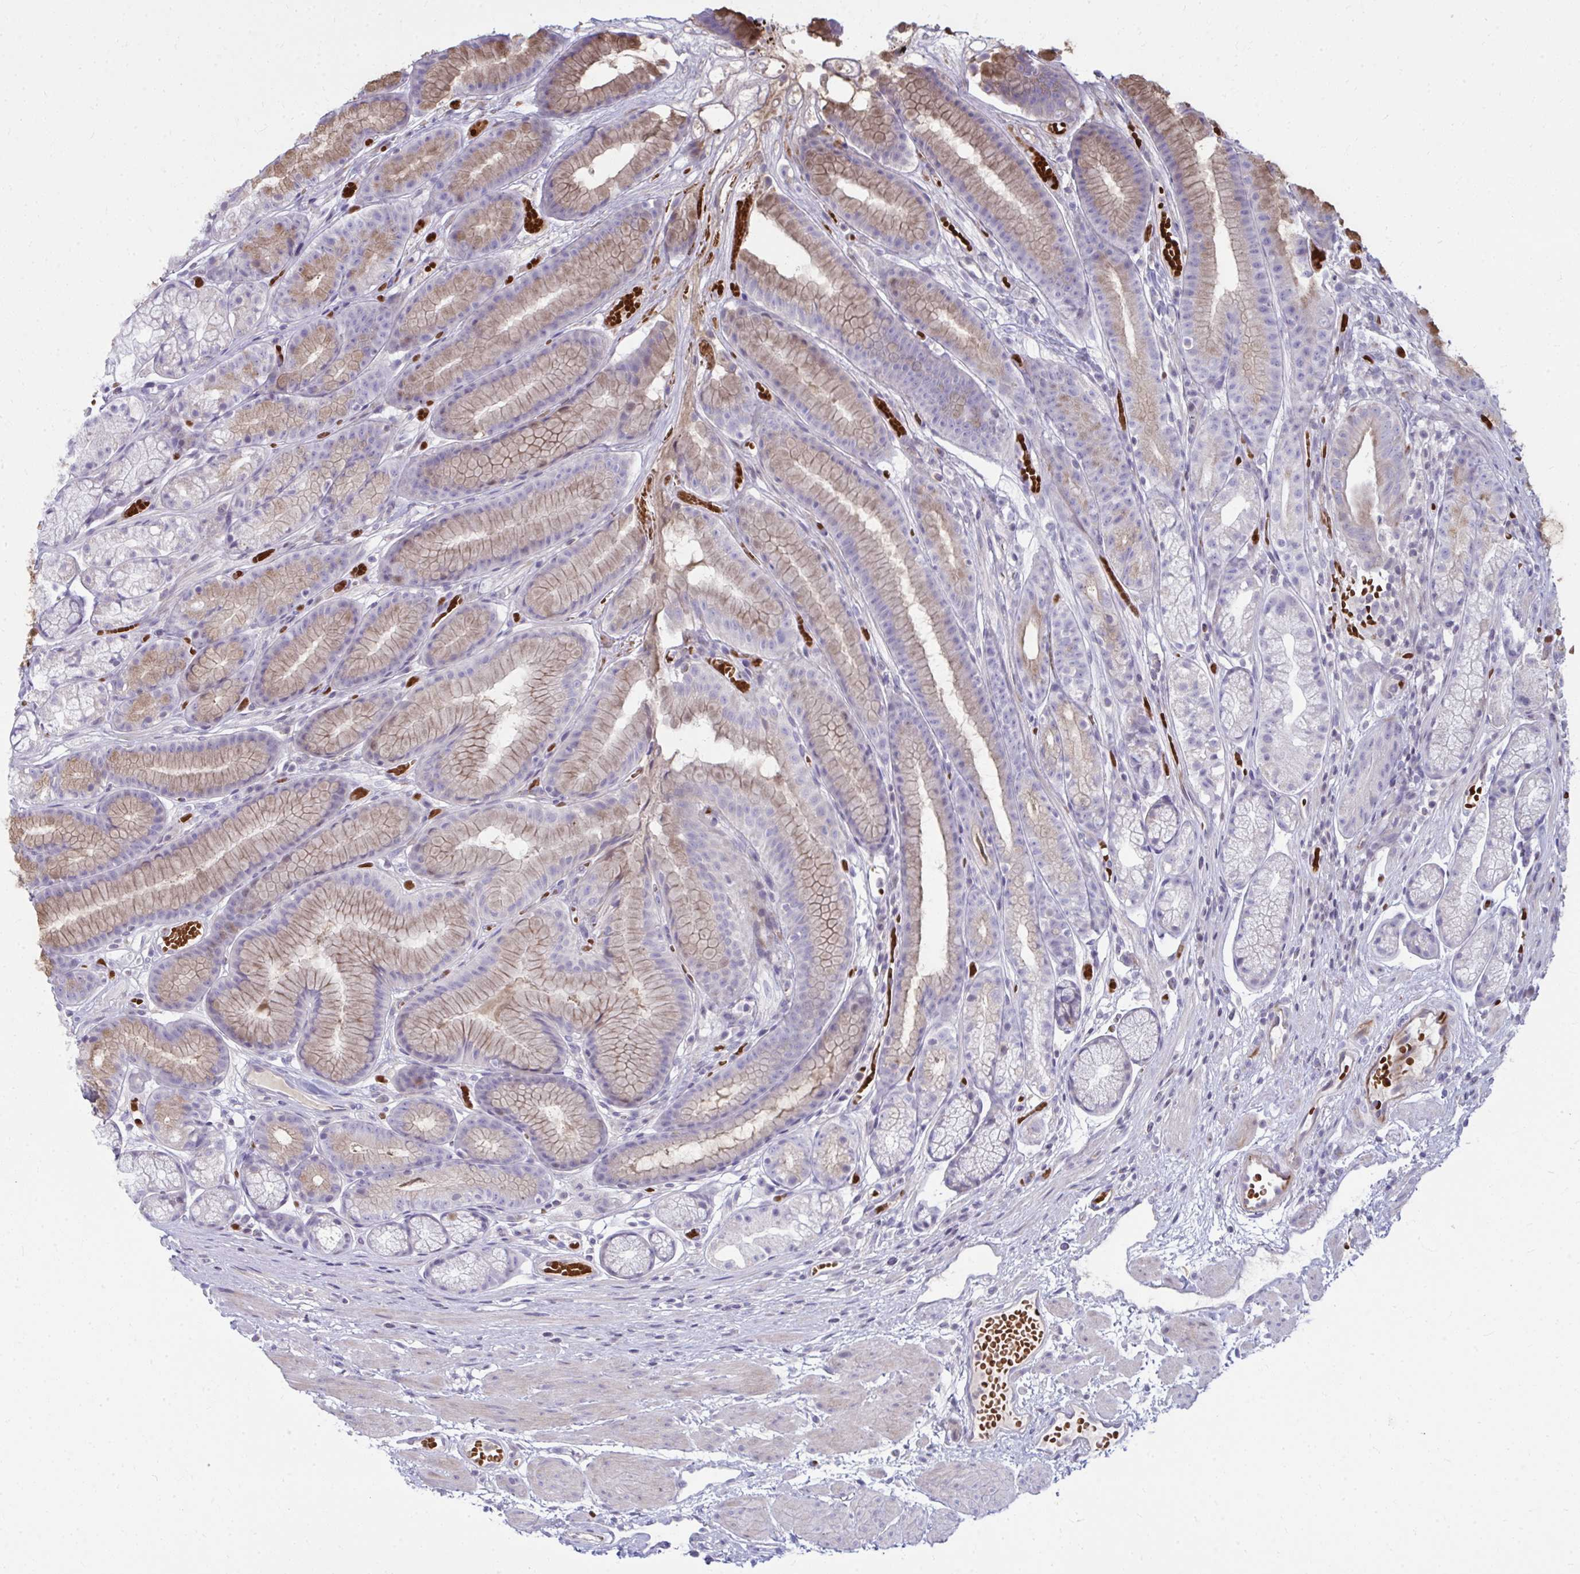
{"staining": {"intensity": "weak", "quantity": "25%-75%", "location": "cytoplasmic/membranous"}, "tissue": "stomach", "cell_type": "Glandular cells", "image_type": "normal", "snomed": [{"axis": "morphology", "description": "Normal tissue, NOS"}, {"axis": "topography", "description": "Smooth muscle"}, {"axis": "topography", "description": "Stomach"}], "caption": "High-magnification brightfield microscopy of normal stomach stained with DAB (brown) and counterstained with hematoxylin (blue). glandular cells exhibit weak cytoplasmic/membranous positivity is present in about25%-75% of cells.", "gene": "SLC14A1", "patient": {"sex": "male", "age": 70}}